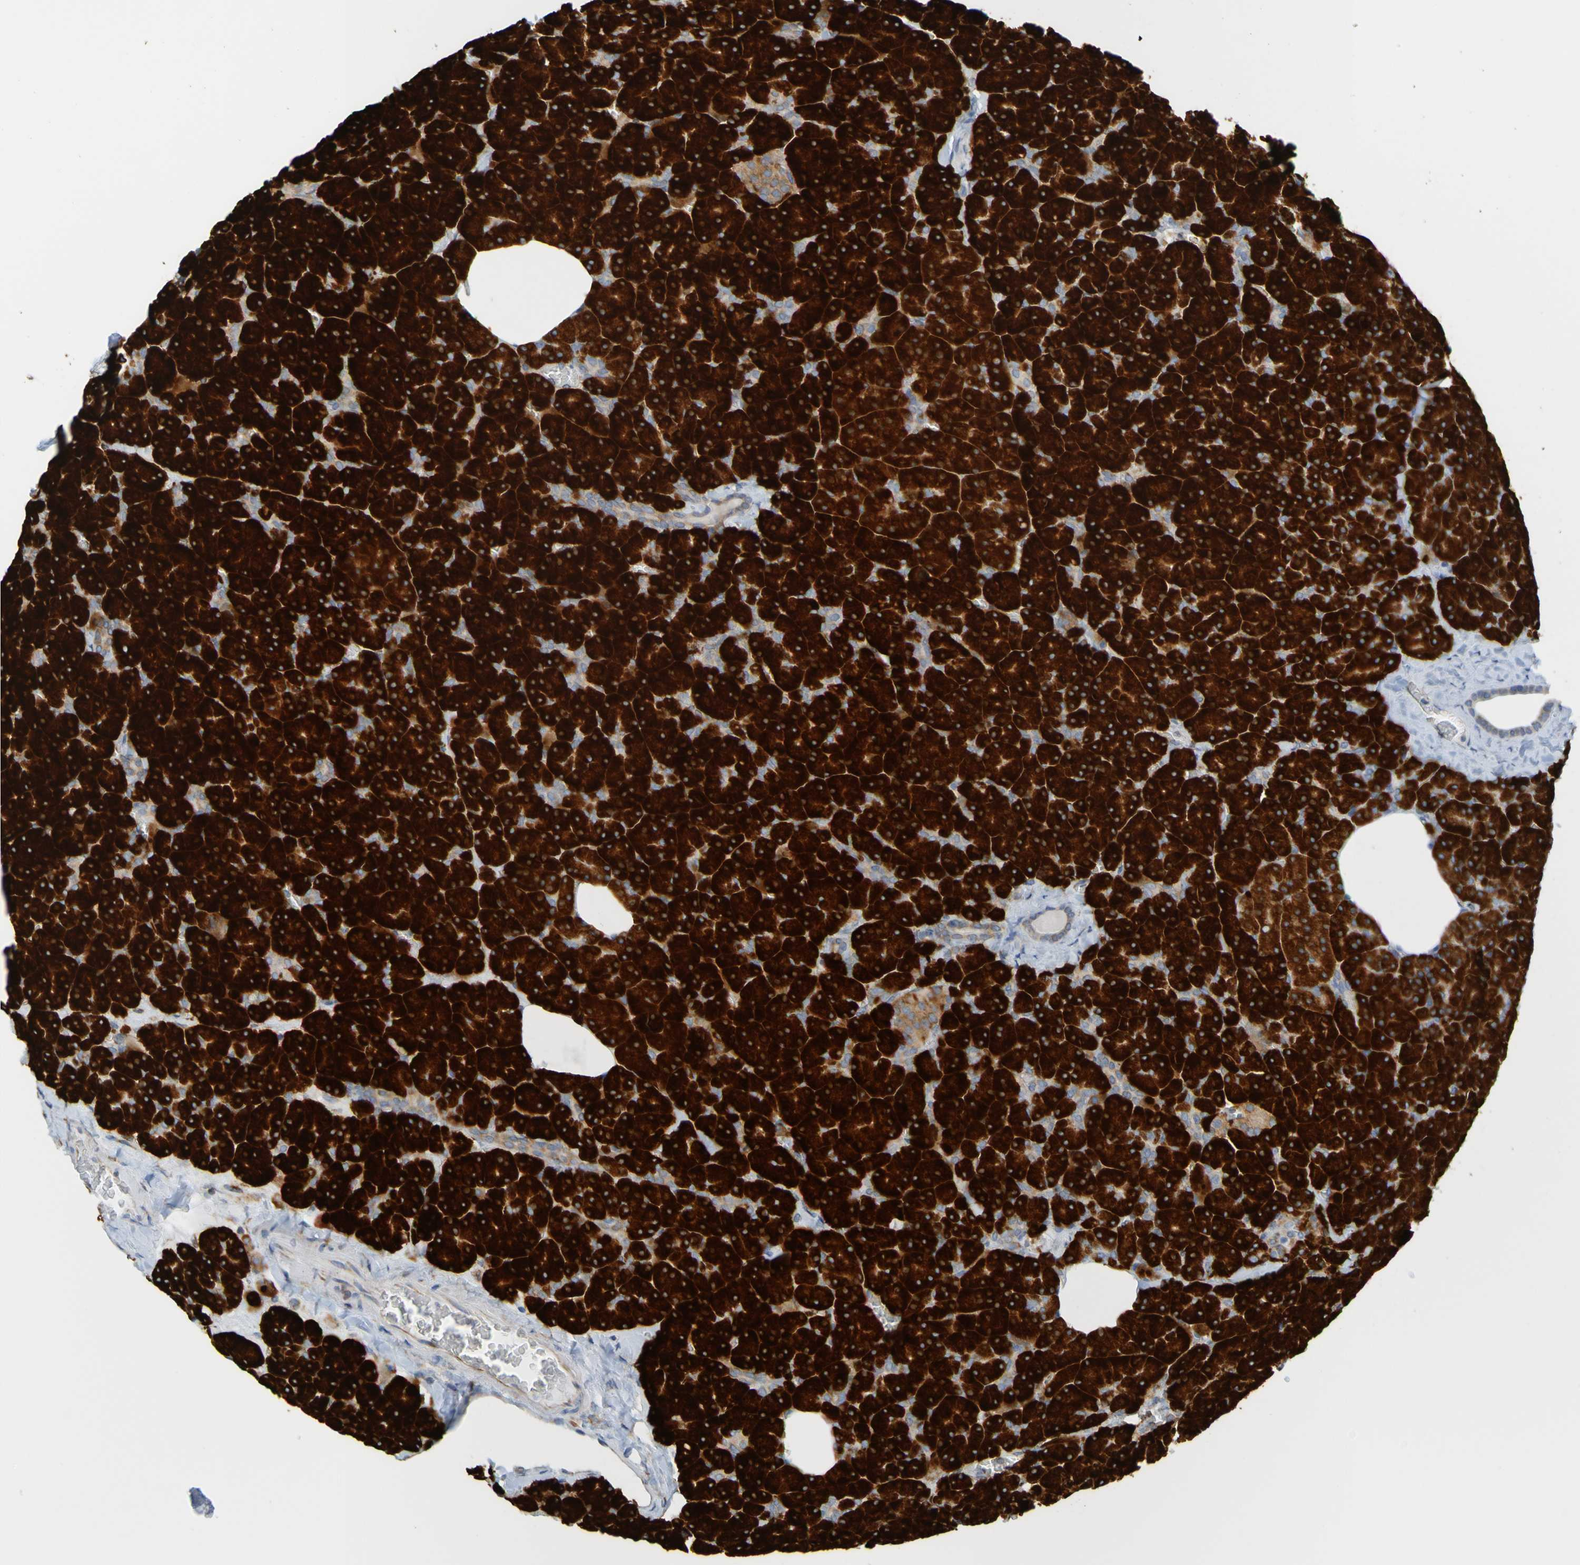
{"staining": {"intensity": "strong", "quantity": ">75%", "location": "cytoplasmic/membranous"}, "tissue": "pancreas", "cell_type": "Exocrine glandular cells", "image_type": "normal", "snomed": [{"axis": "morphology", "description": "Normal tissue, NOS"}, {"axis": "topography", "description": "Pancreas"}], "caption": "Immunohistochemistry (IHC) (DAB) staining of benign human pancreas shows strong cytoplasmic/membranous protein staining in approximately >75% of exocrine glandular cells. (IHC, brightfield microscopy, high magnification).", "gene": "SSR1", "patient": {"sex": "female", "age": 35}}